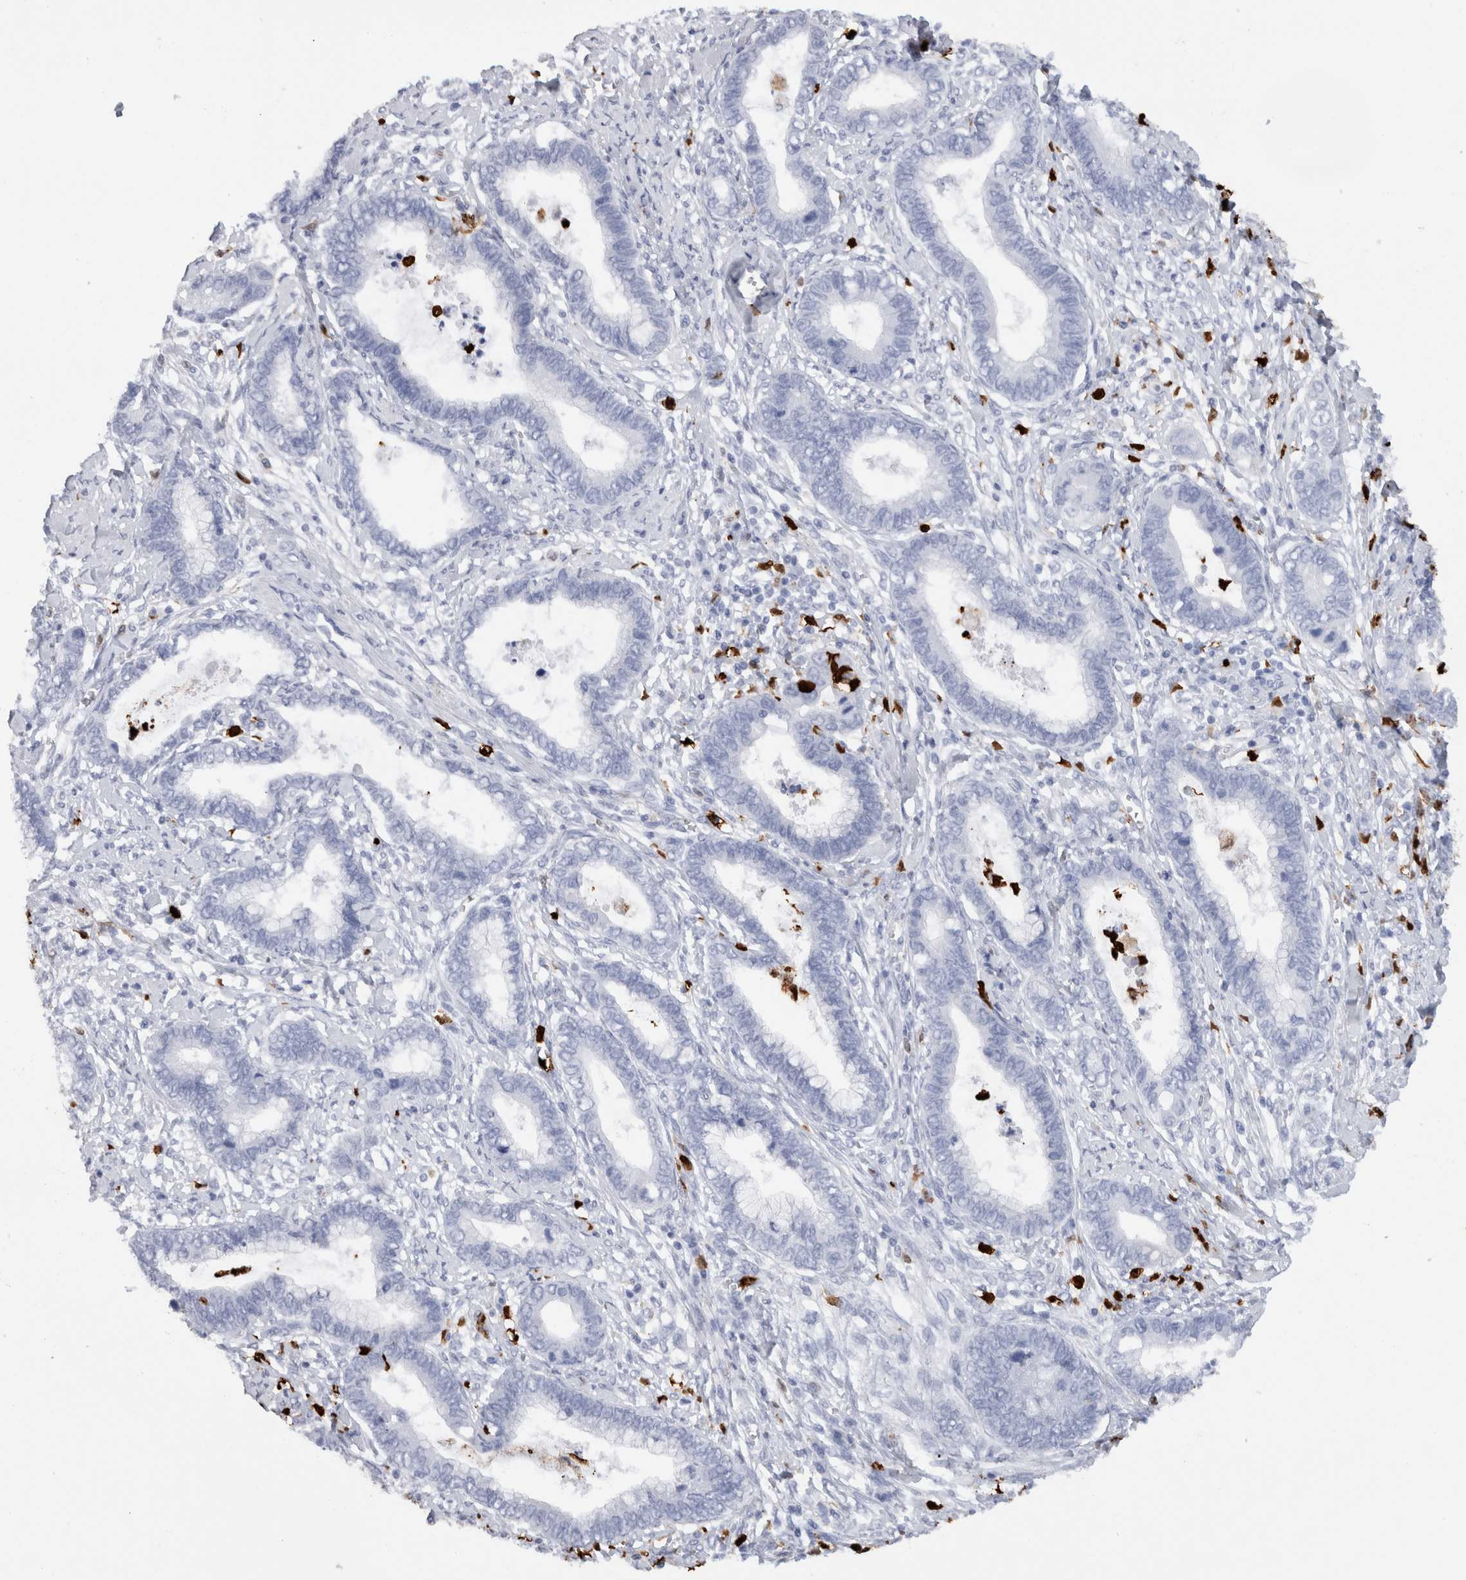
{"staining": {"intensity": "negative", "quantity": "none", "location": "none"}, "tissue": "cervical cancer", "cell_type": "Tumor cells", "image_type": "cancer", "snomed": [{"axis": "morphology", "description": "Adenocarcinoma, NOS"}, {"axis": "topography", "description": "Cervix"}], "caption": "Immunohistochemical staining of cervical cancer reveals no significant positivity in tumor cells. (Brightfield microscopy of DAB IHC at high magnification).", "gene": "S100A8", "patient": {"sex": "female", "age": 44}}